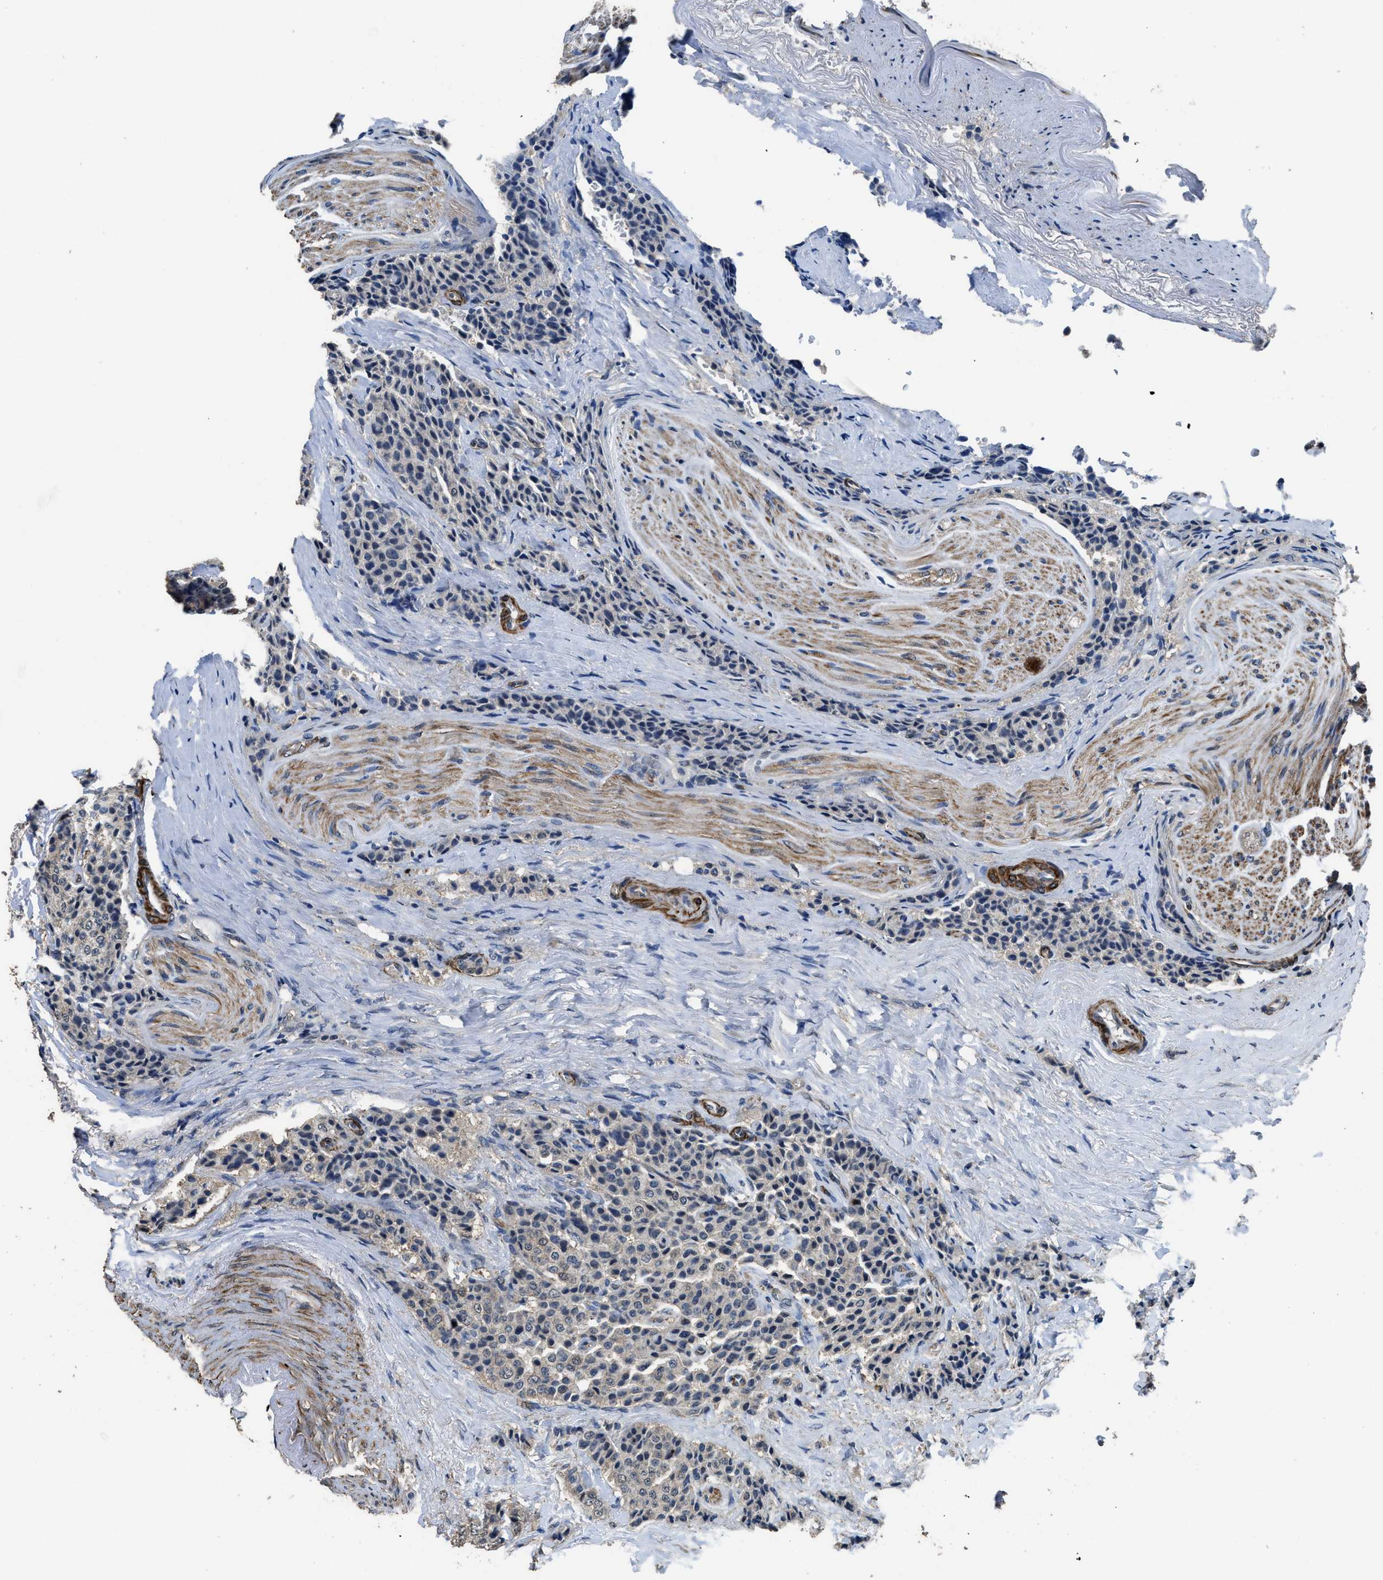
{"staining": {"intensity": "negative", "quantity": "none", "location": "none"}, "tissue": "carcinoid", "cell_type": "Tumor cells", "image_type": "cancer", "snomed": [{"axis": "morphology", "description": "Carcinoid, malignant, NOS"}, {"axis": "topography", "description": "Colon"}], "caption": "Tumor cells show no significant positivity in carcinoid.", "gene": "SYNM", "patient": {"sex": "female", "age": 61}}